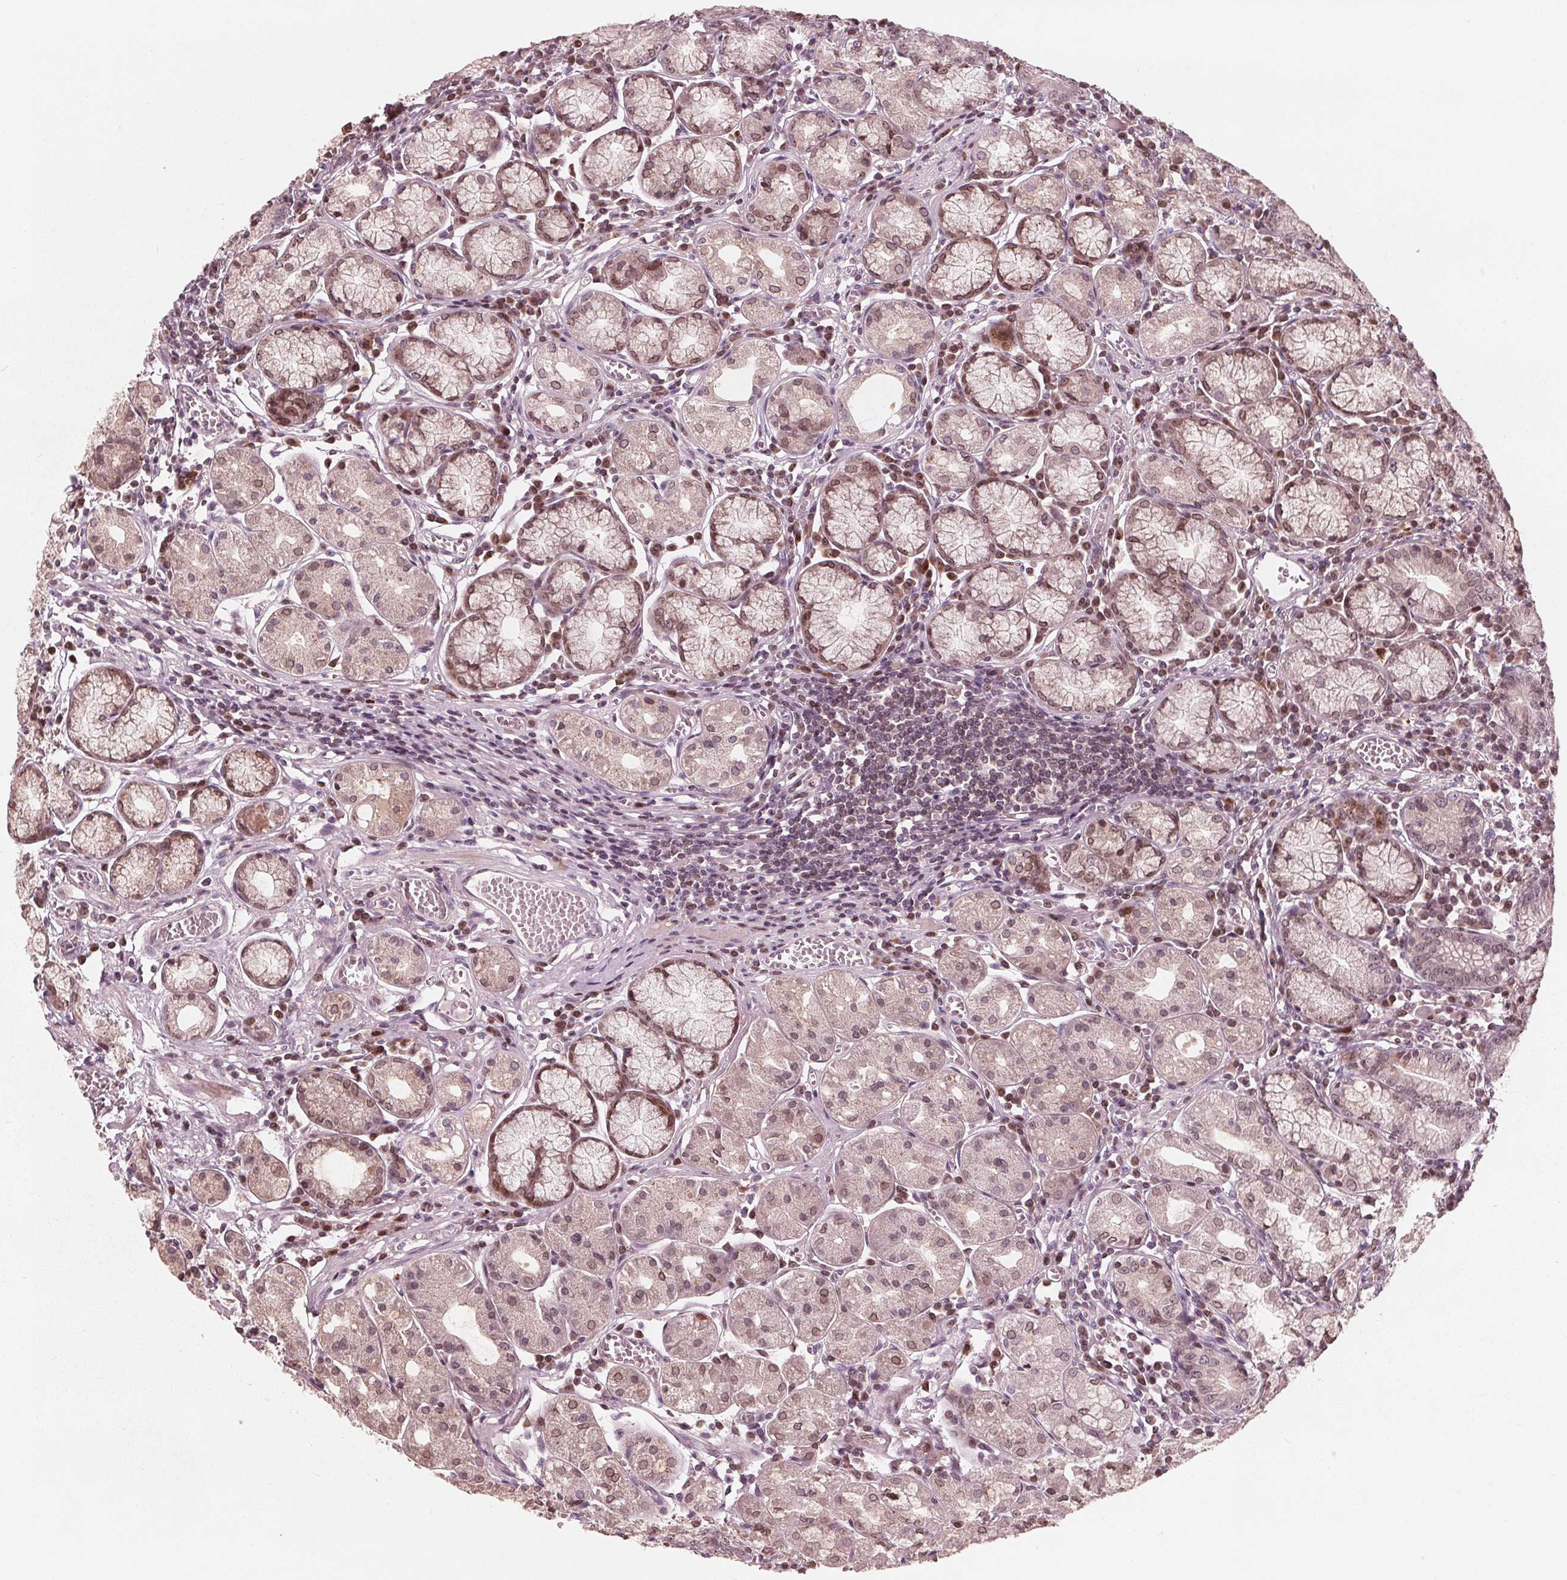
{"staining": {"intensity": "moderate", "quantity": "25%-75%", "location": "cytoplasmic/membranous,nuclear"}, "tissue": "stomach", "cell_type": "Glandular cells", "image_type": "normal", "snomed": [{"axis": "morphology", "description": "Normal tissue, NOS"}, {"axis": "topography", "description": "Stomach"}], "caption": "Immunohistochemistry (IHC) of benign stomach reveals medium levels of moderate cytoplasmic/membranous,nuclear staining in approximately 25%-75% of glandular cells. The staining is performed using DAB (3,3'-diaminobenzidine) brown chromogen to label protein expression. The nuclei are counter-stained blue using hematoxylin.", "gene": "NUP210", "patient": {"sex": "male", "age": 55}}